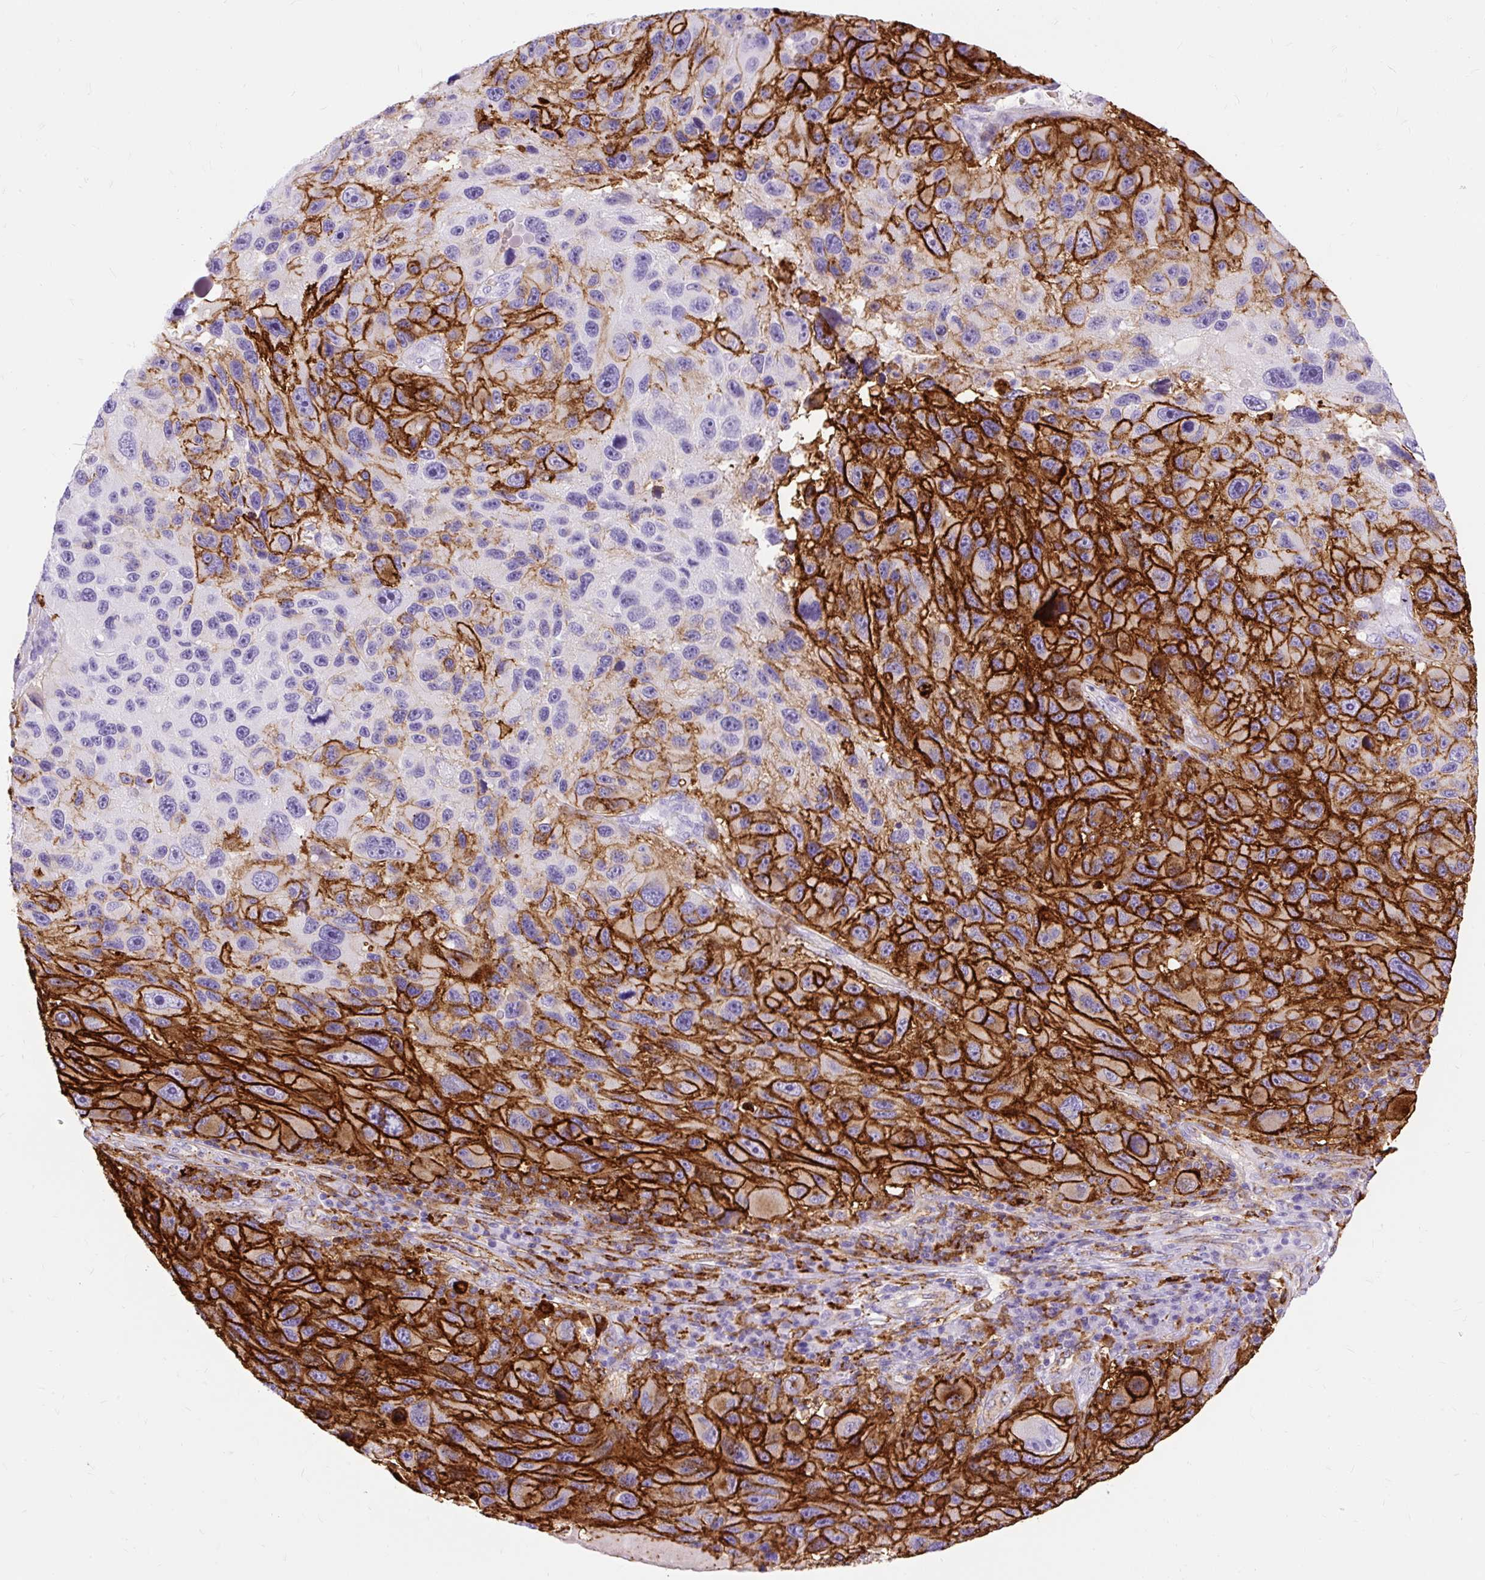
{"staining": {"intensity": "strong", "quantity": ">75%", "location": "cytoplasmic/membranous"}, "tissue": "melanoma", "cell_type": "Tumor cells", "image_type": "cancer", "snomed": [{"axis": "morphology", "description": "Malignant melanoma, NOS"}, {"axis": "topography", "description": "Skin"}], "caption": "The histopathology image demonstrates immunohistochemical staining of melanoma. There is strong cytoplasmic/membranous positivity is identified in about >75% of tumor cells. Immunohistochemistry stains the protein in brown and the nuclei are stained blue.", "gene": "HLA-DRA", "patient": {"sex": "male", "age": 53}}